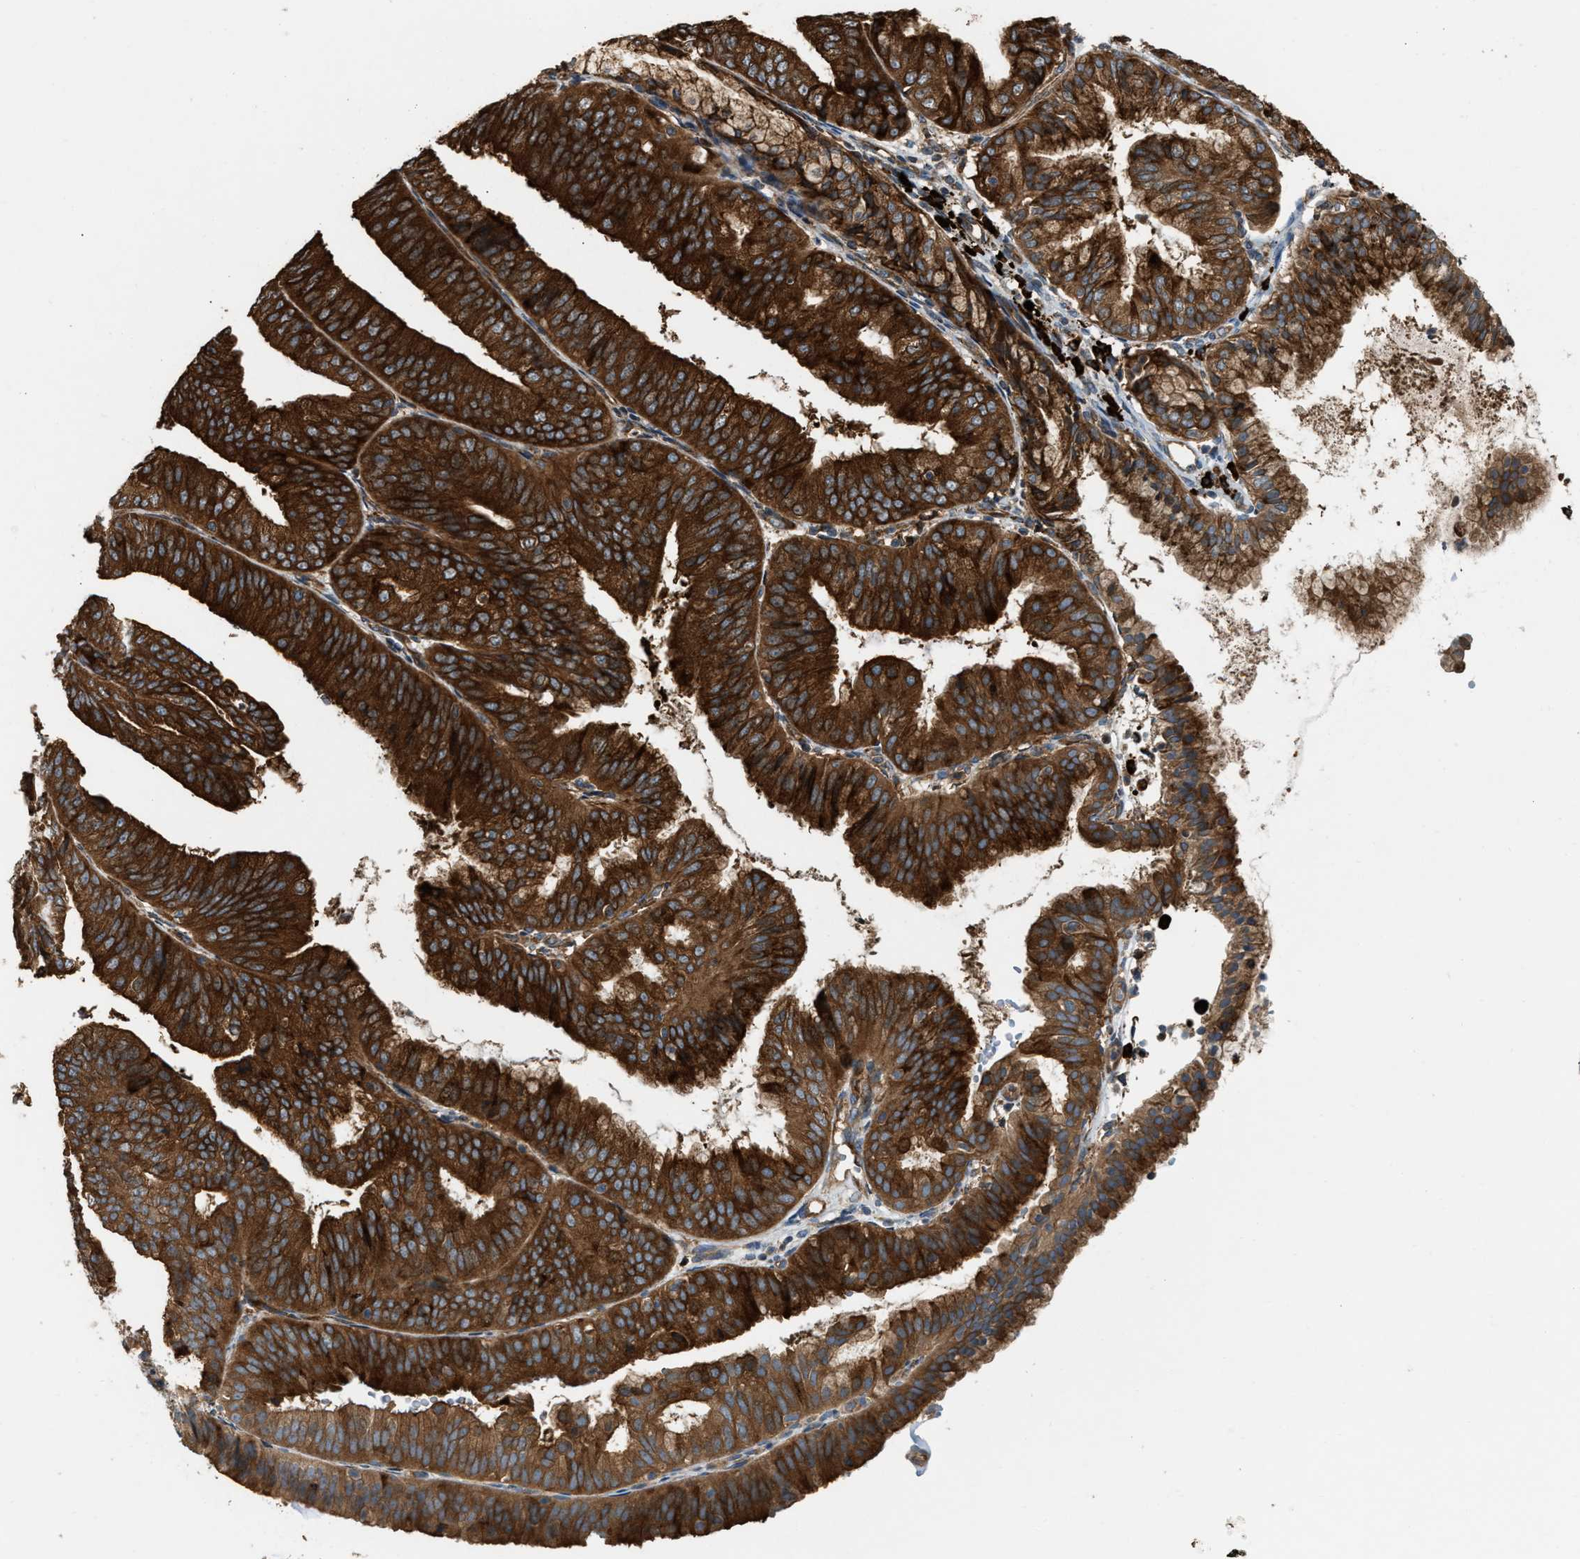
{"staining": {"intensity": "strong", "quantity": ">75%", "location": "cytoplasmic/membranous"}, "tissue": "endometrial cancer", "cell_type": "Tumor cells", "image_type": "cancer", "snomed": [{"axis": "morphology", "description": "Adenocarcinoma, NOS"}, {"axis": "topography", "description": "Endometrium"}], "caption": "Endometrial cancer stained with IHC shows strong cytoplasmic/membranous staining in about >75% of tumor cells. (IHC, brightfield microscopy, high magnification).", "gene": "BAIAP2L1", "patient": {"sex": "female", "age": 63}}